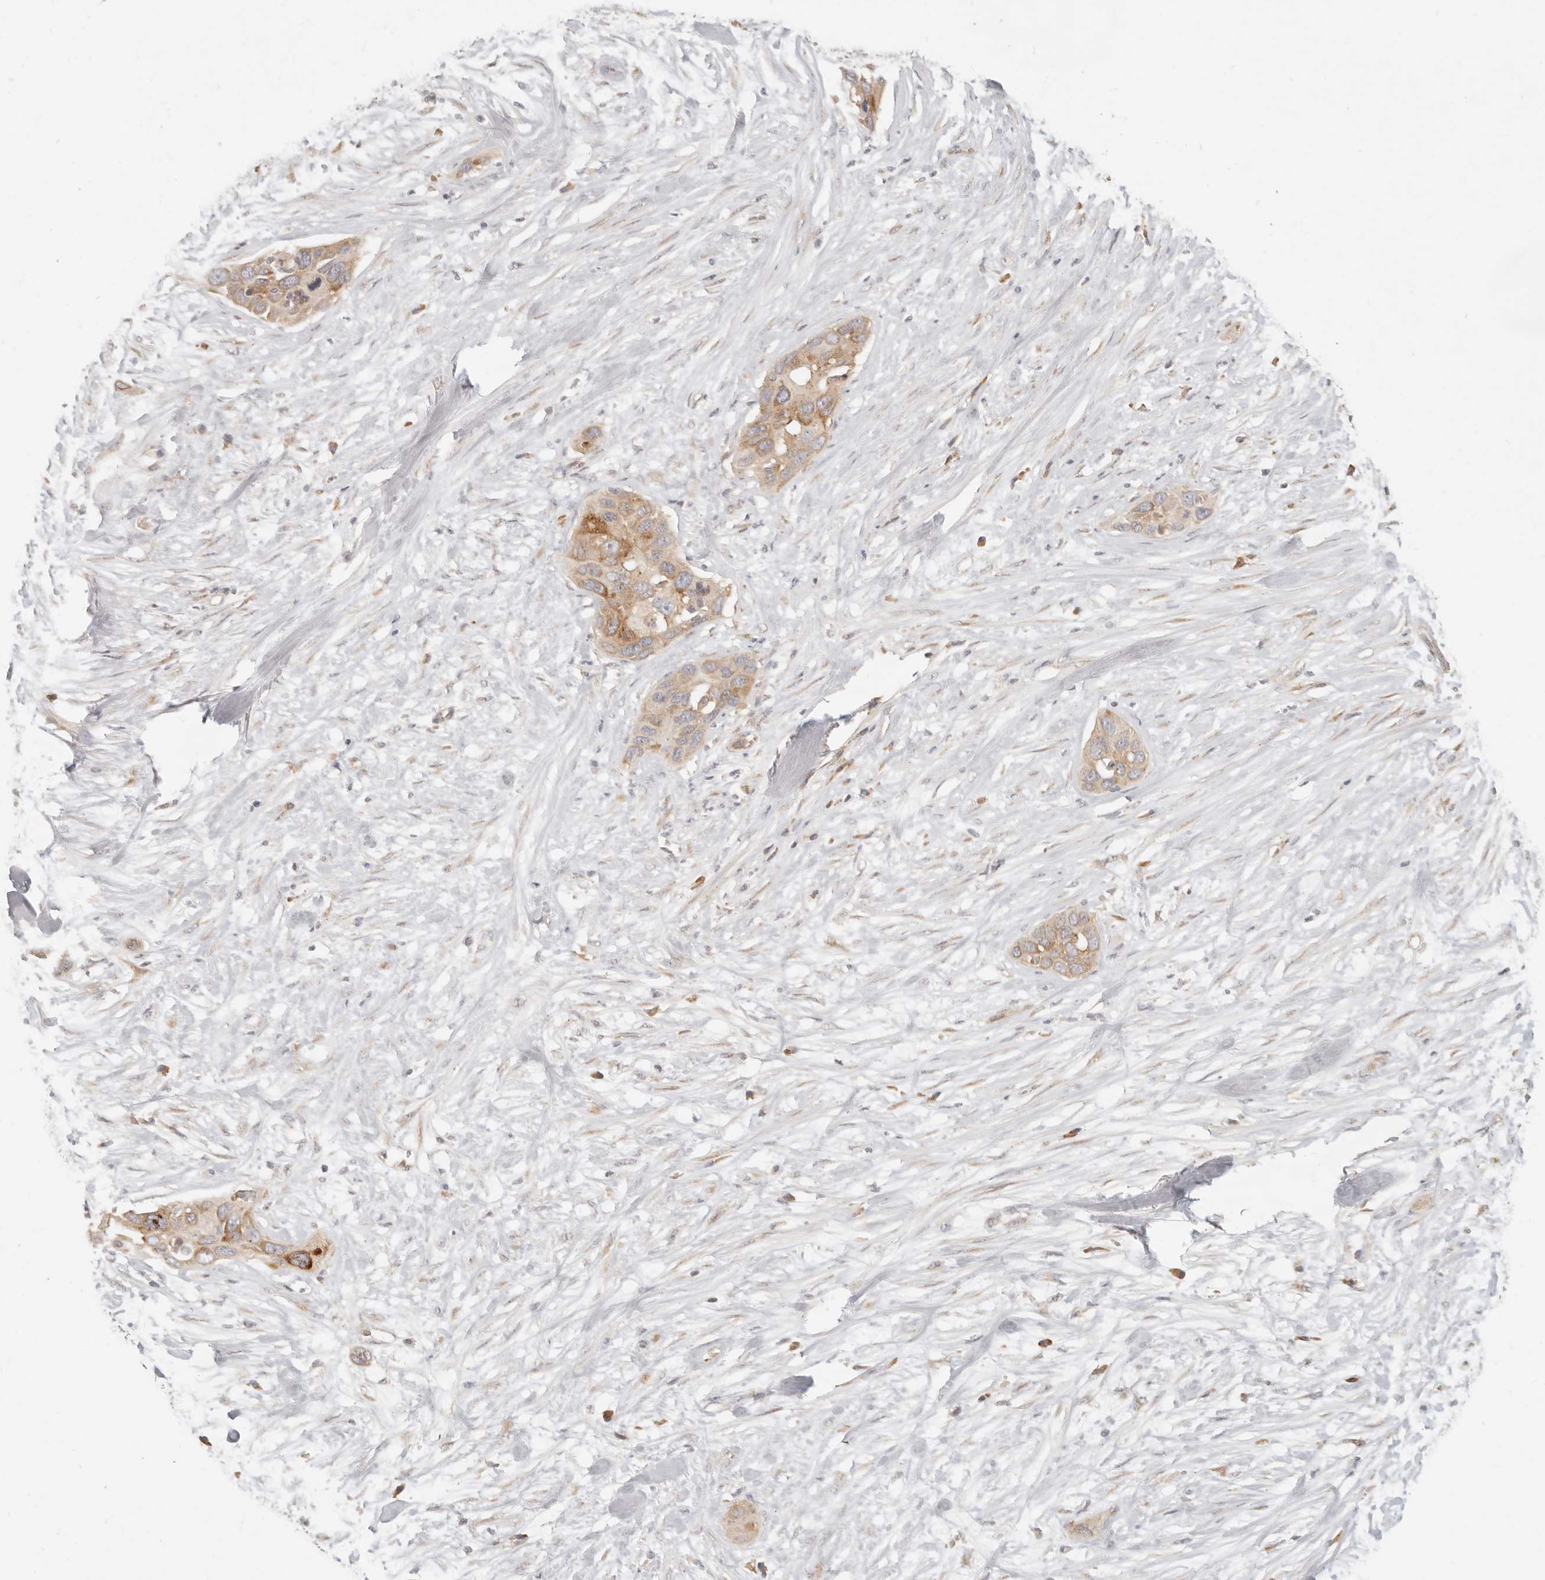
{"staining": {"intensity": "moderate", "quantity": ">75%", "location": "cytoplasmic/membranous"}, "tissue": "pancreatic cancer", "cell_type": "Tumor cells", "image_type": "cancer", "snomed": [{"axis": "morphology", "description": "Adenocarcinoma, NOS"}, {"axis": "topography", "description": "Pancreas"}], "caption": "Adenocarcinoma (pancreatic) stained for a protein (brown) exhibits moderate cytoplasmic/membranous positive positivity in approximately >75% of tumor cells.", "gene": "PABPC4", "patient": {"sex": "female", "age": 60}}